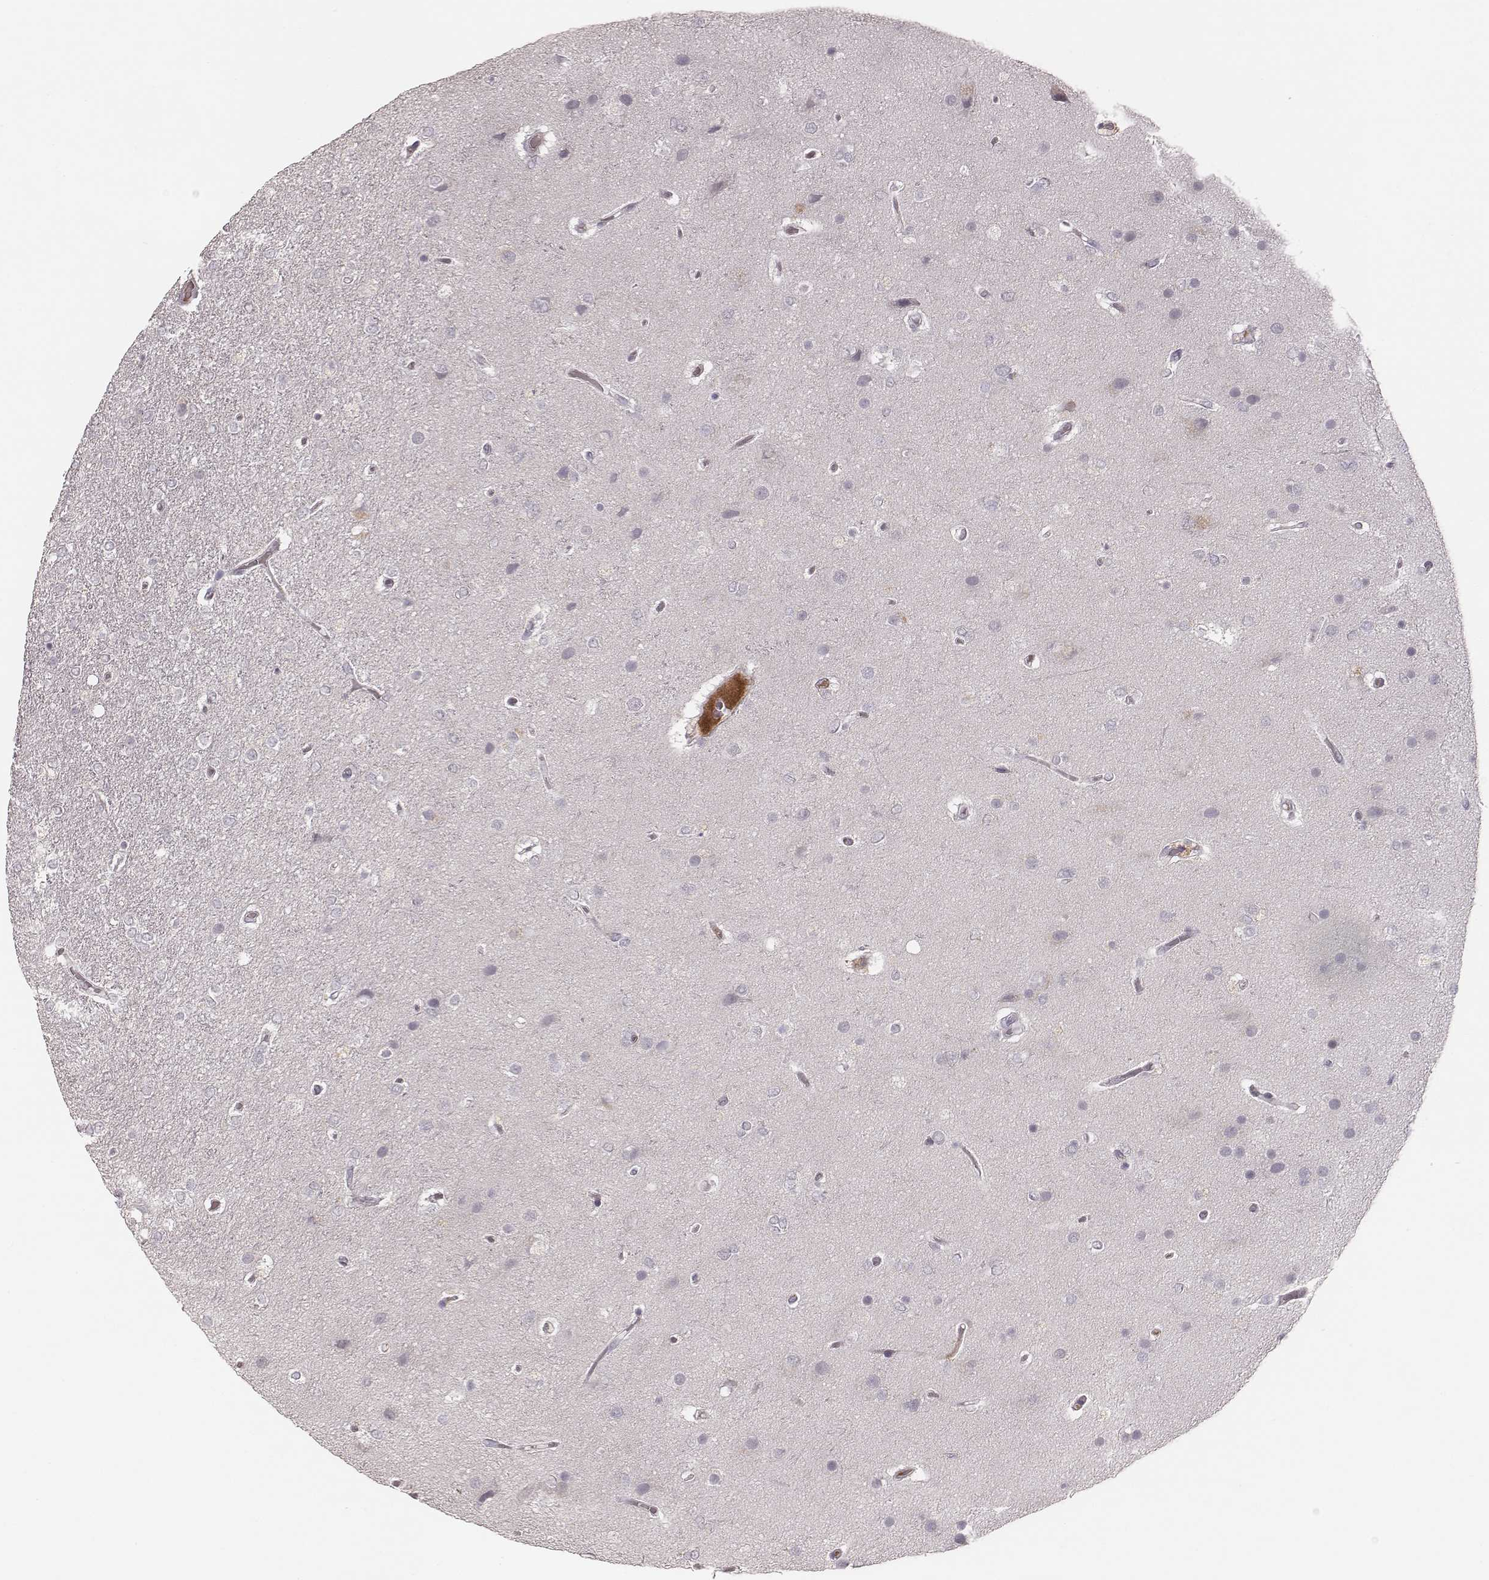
{"staining": {"intensity": "negative", "quantity": "none", "location": "none"}, "tissue": "glioma", "cell_type": "Tumor cells", "image_type": "cancer", "snomed": [{"axis": "morphology", "description": "Glioma, malignant, High grade"}, {"axis": "topography", "description": "Brain"}], "caption": "The image exhibits no staining of tumor cells in glioma.", "gene": "CD8A", "patient": {"sex": "female", "age": 61}}